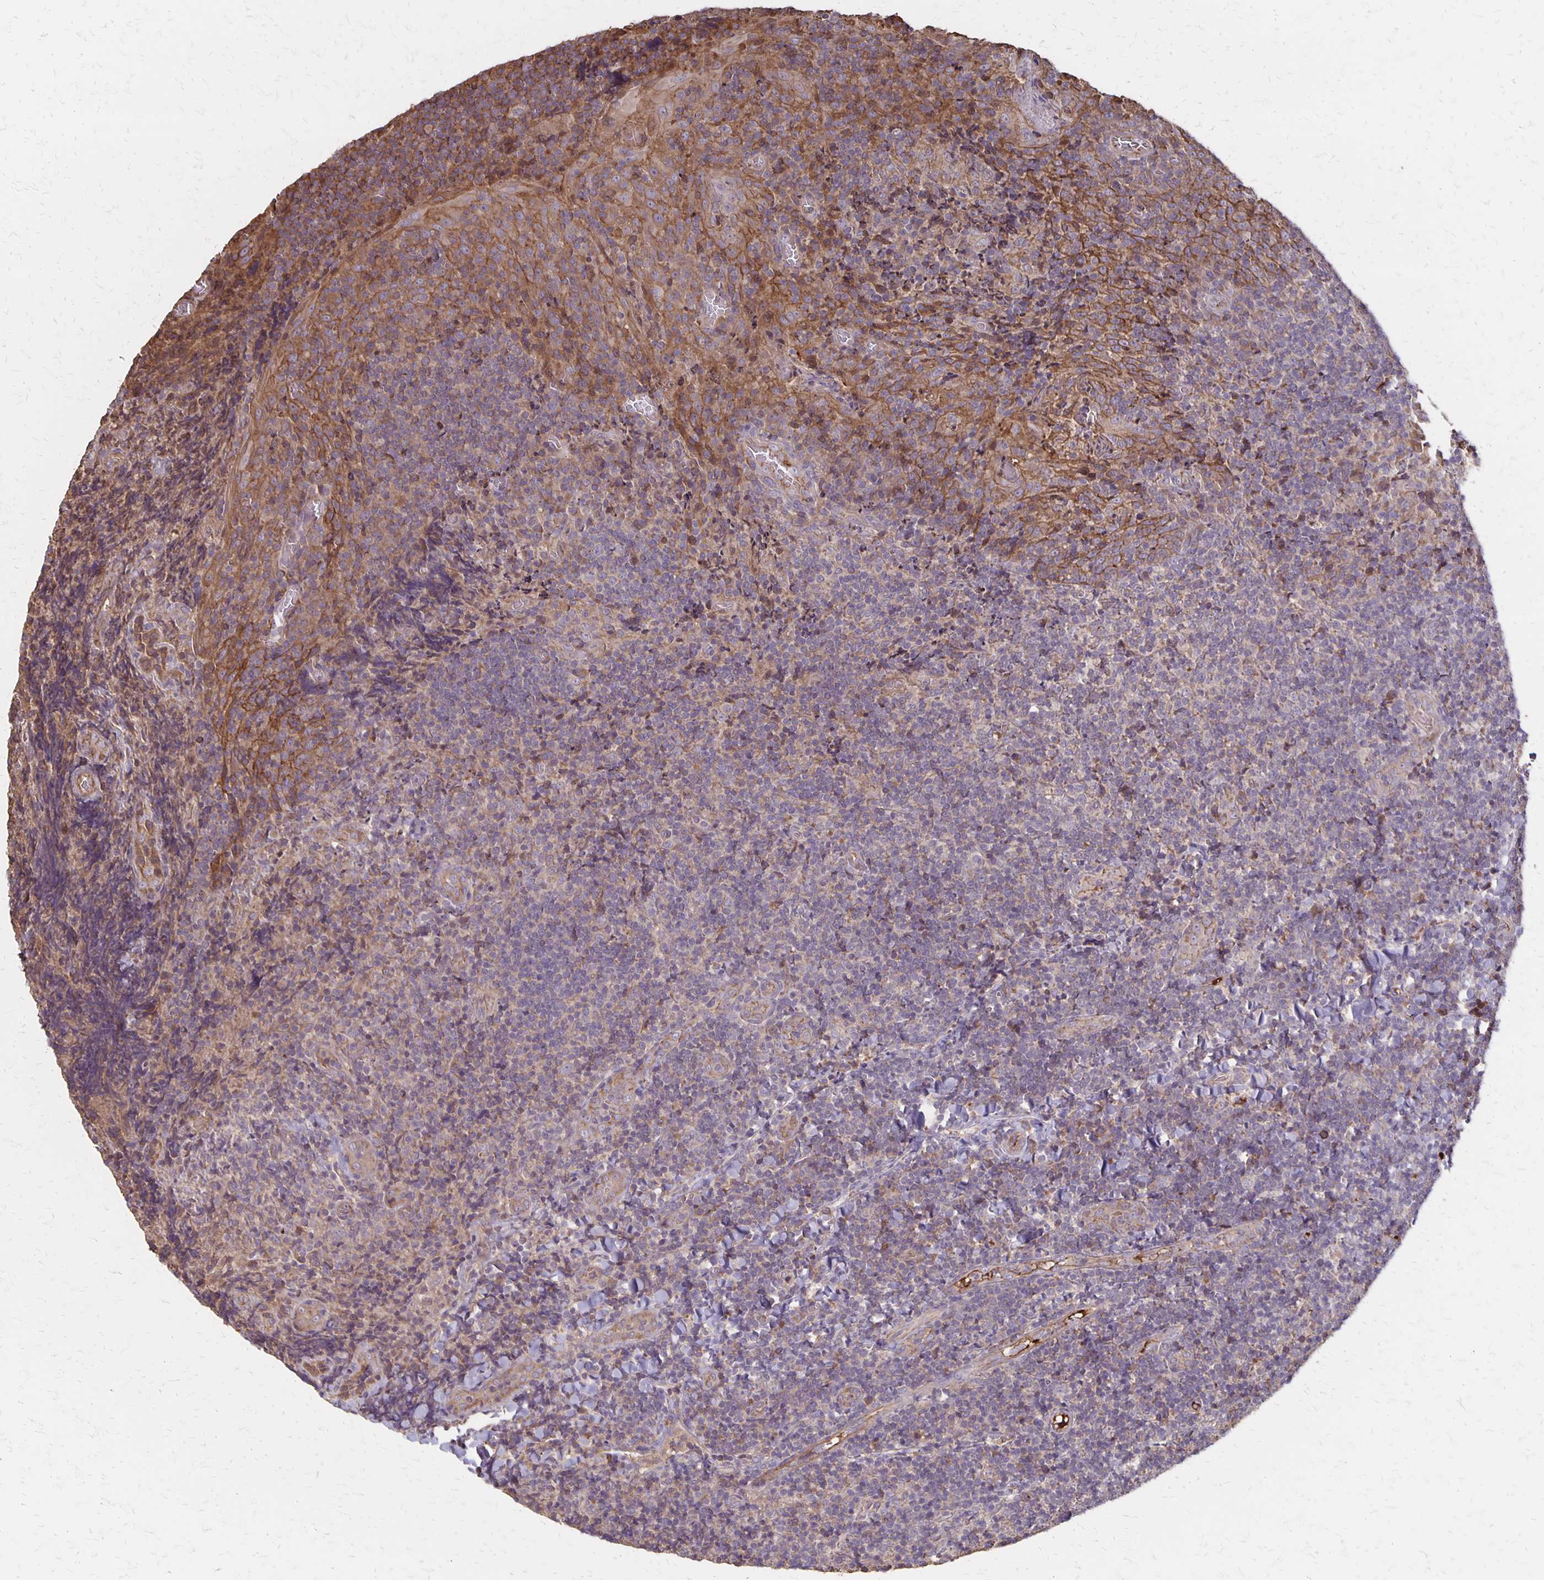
{"staining": {"intensity": "moderate", "quantity": "<25%", "location": "cytoplasmic/membranous"}, "tissue": "tonsil", "cell_type": "Germinal center cells", "image_type": "normal", "snomed": [{"axis": "morphology", "description": "Normal tissue, NOS"}, {"axis": "topography", "description": "Tonsil"}], "caption": "IHC (DAB) staining of unremarkable human tonsil demonstrates moderate cytoplasmic/membranous protein expression in about <25% of germinal center cells. (DAB IHC, brown staining for protein, blue staining for nuclei).", "gene": "PROM2", "patient": {"sex": "male", "age": 17}}